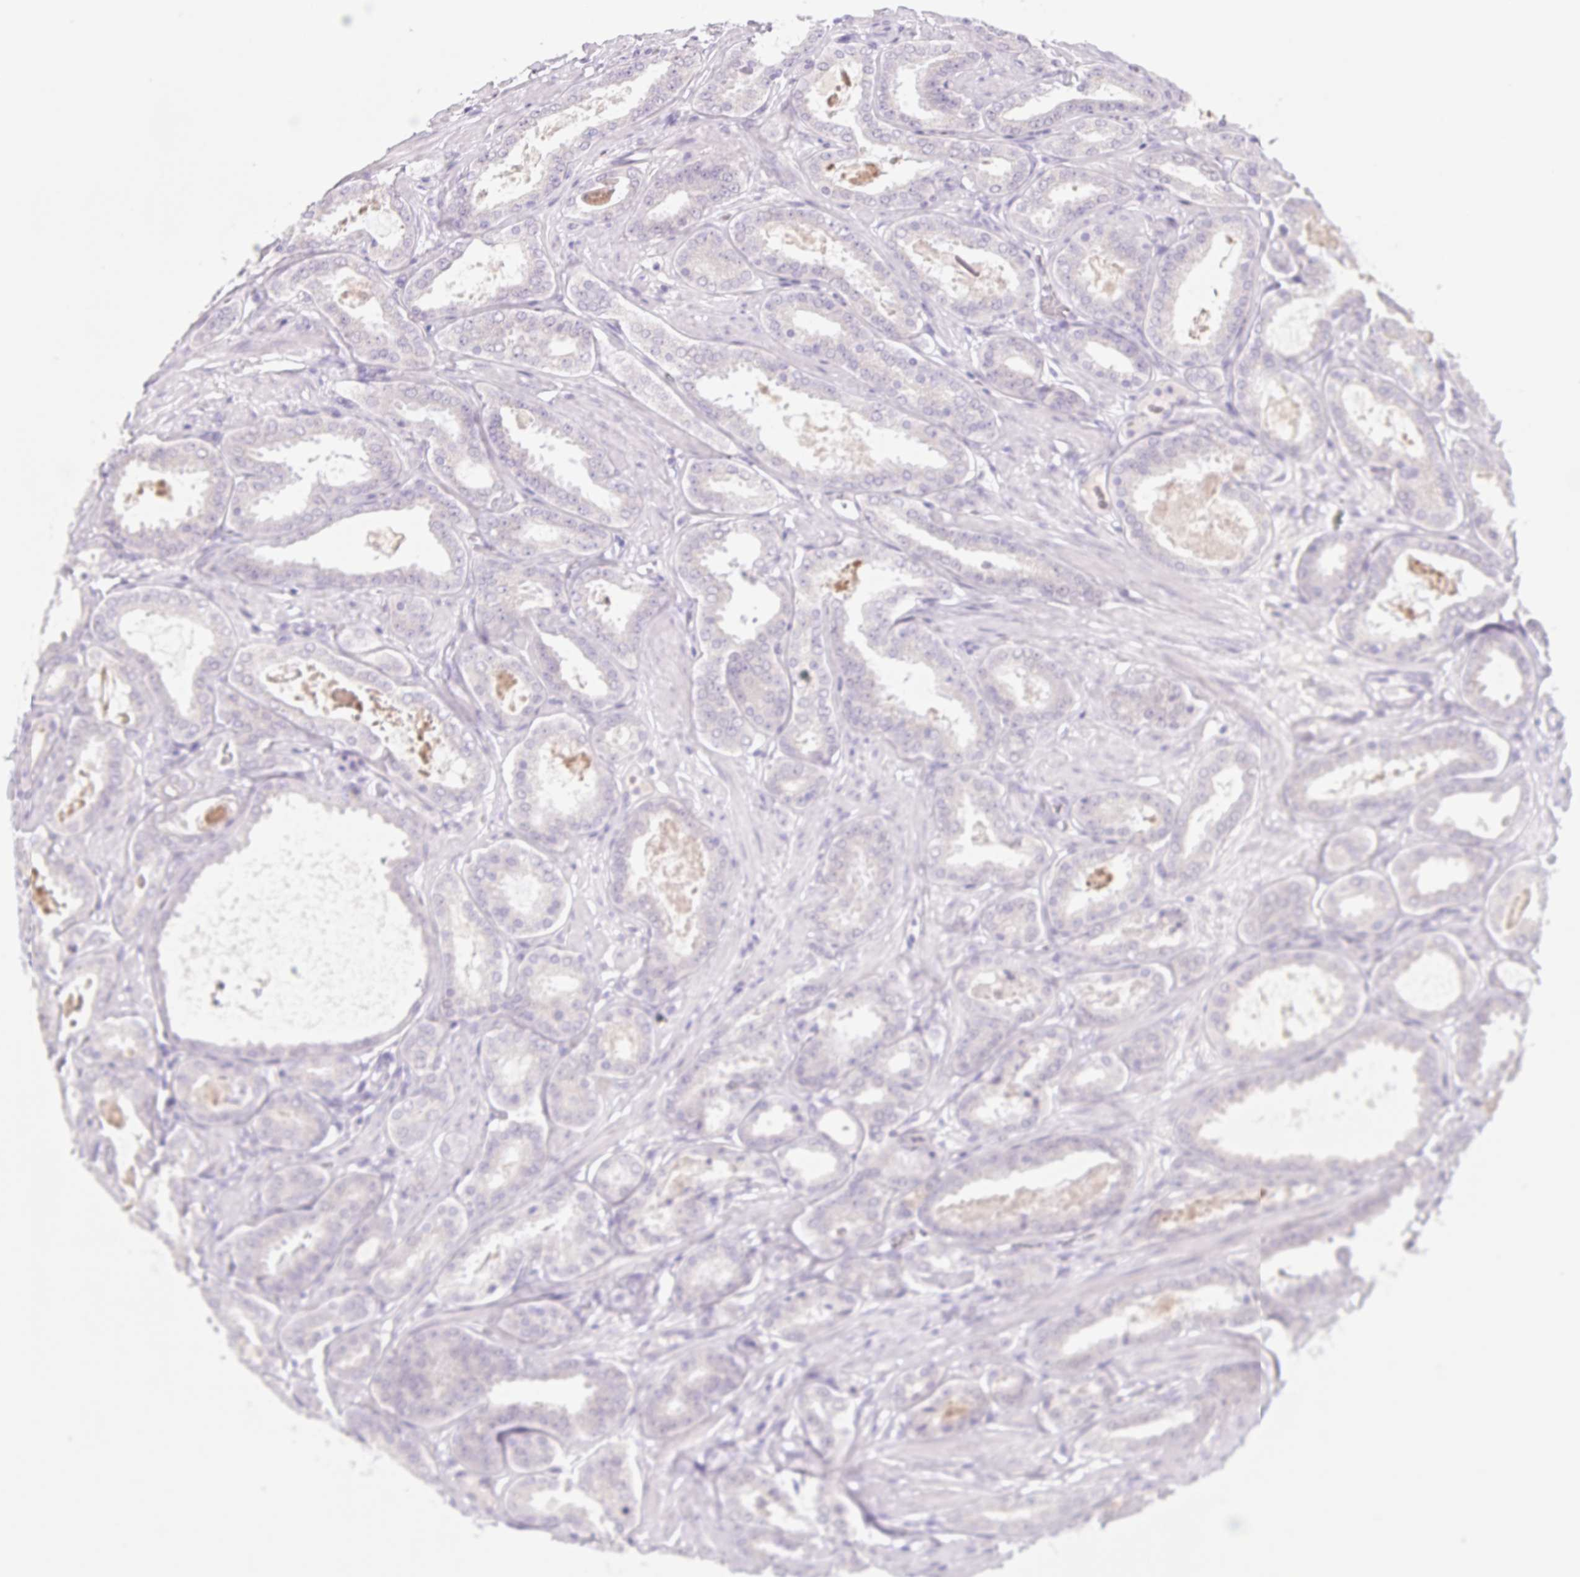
{"staining": {"intensity": "negative", "quantity": "none", "location": "none"}, "tissue": "prostate cancer", "cell_type": "Tumor cells", "image_type": "cancer", "snomed": [{"axis": "morphology", "description": "Adenocarcinoma, High grade"}, {"axis": "topography", "description": "Prostate"}], "caption": "DAB immunohistochemical staining of human prostate adenocarcinoma (high-grade) reveals no significant positivity in tumor cells.", "gene": "DPPA5", "patient": {"sex": "male", "age": 63}}